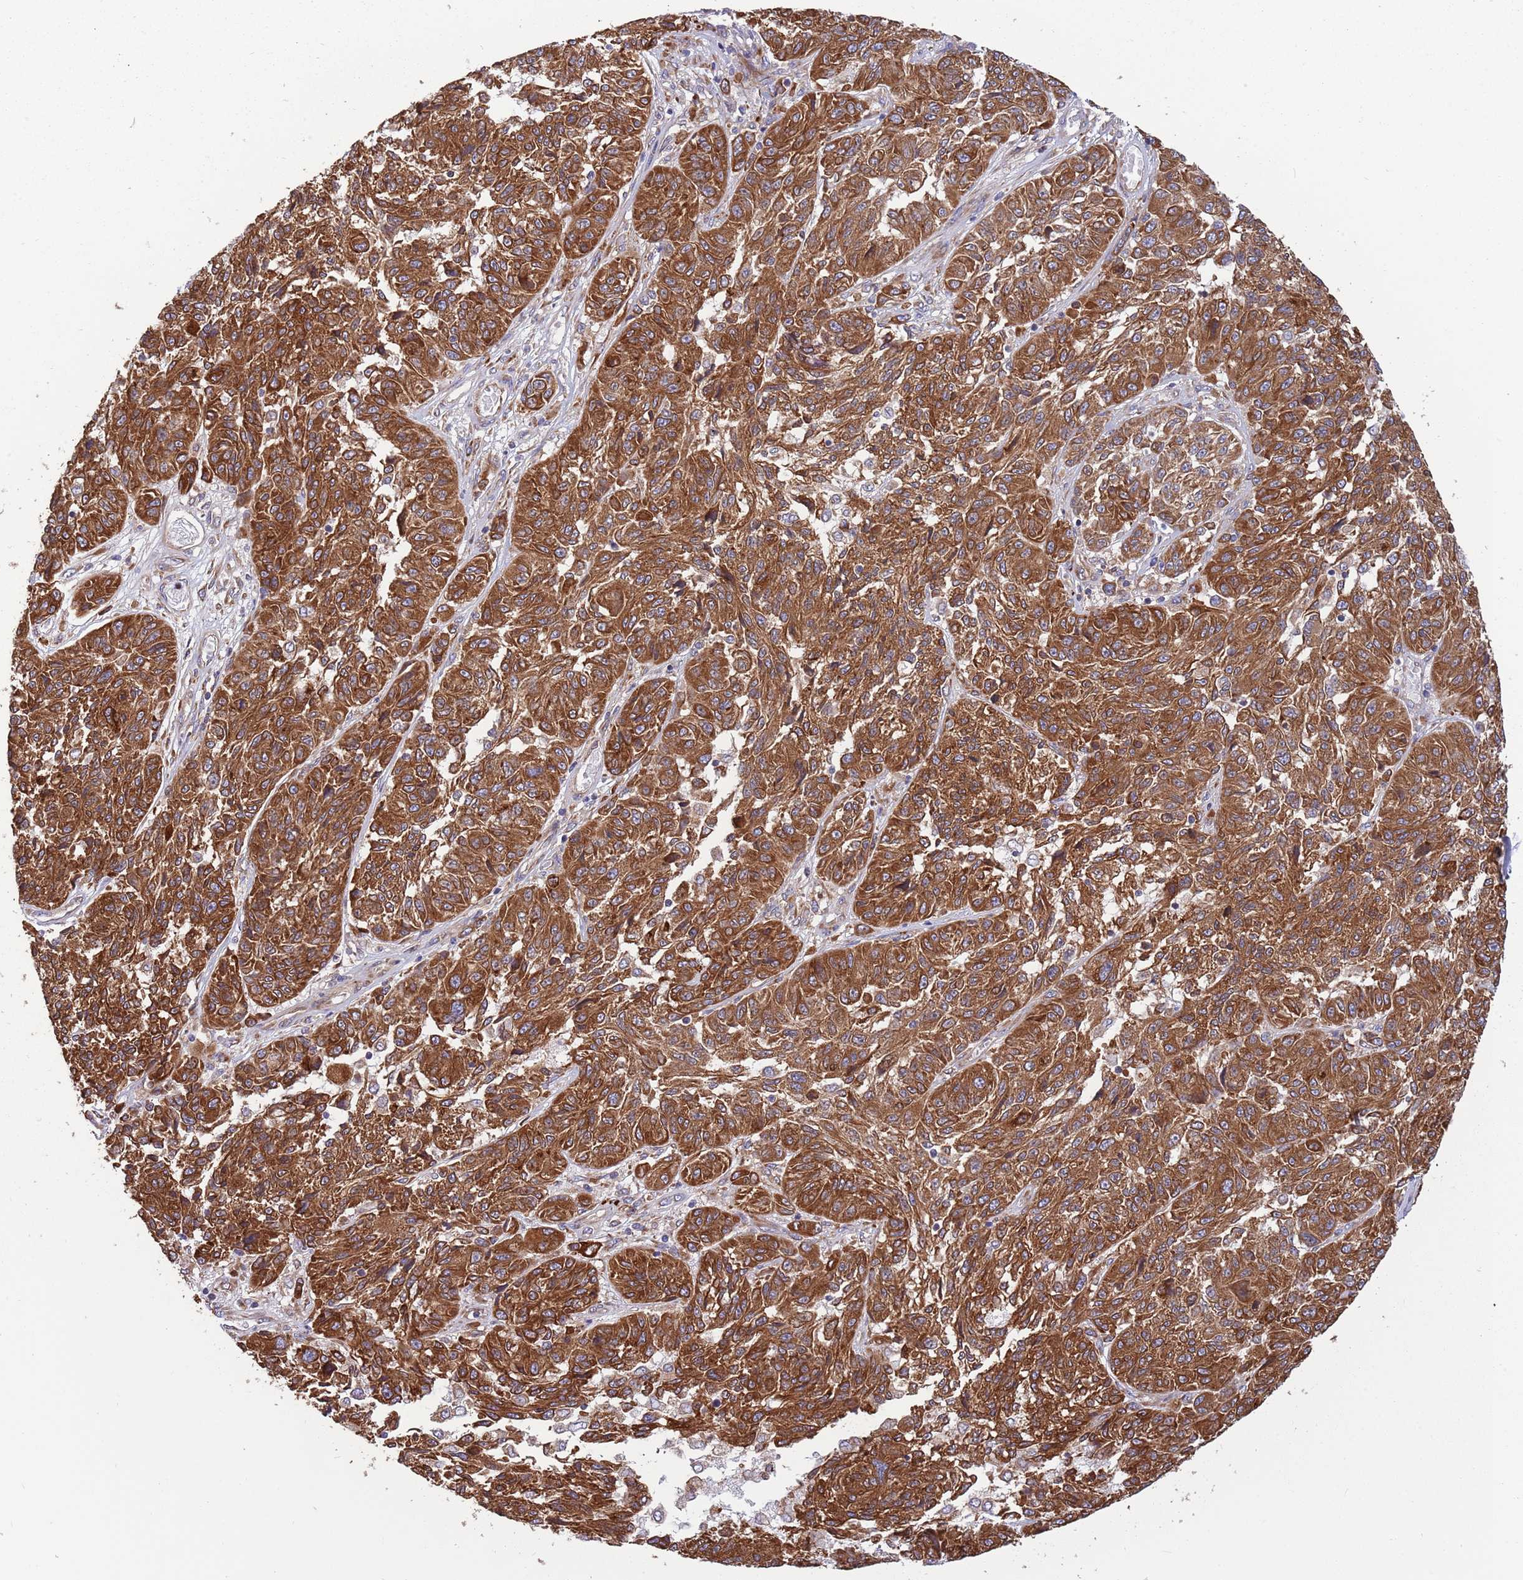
{"staining": {"intensity": "strong", "quantity": ">75%", "location": "cytoplasmic/membranous"}, "tissue": "melanoma", "cell_type": "Tumor cells", "image_type": "cancer", "snomed": [{"axis": "morphology", "description": "Malignant melanoma, NOS"}, {"axis": "topography", "description": "Skin"}], "caption": "Immunohistochemical staining of melanoma exhibits strong cytoplasmic/membranous protein staining in approximately >75% of tumor cells.", "gene": "ARMCX6", "patient": {"sex": "male", "age": 53}}